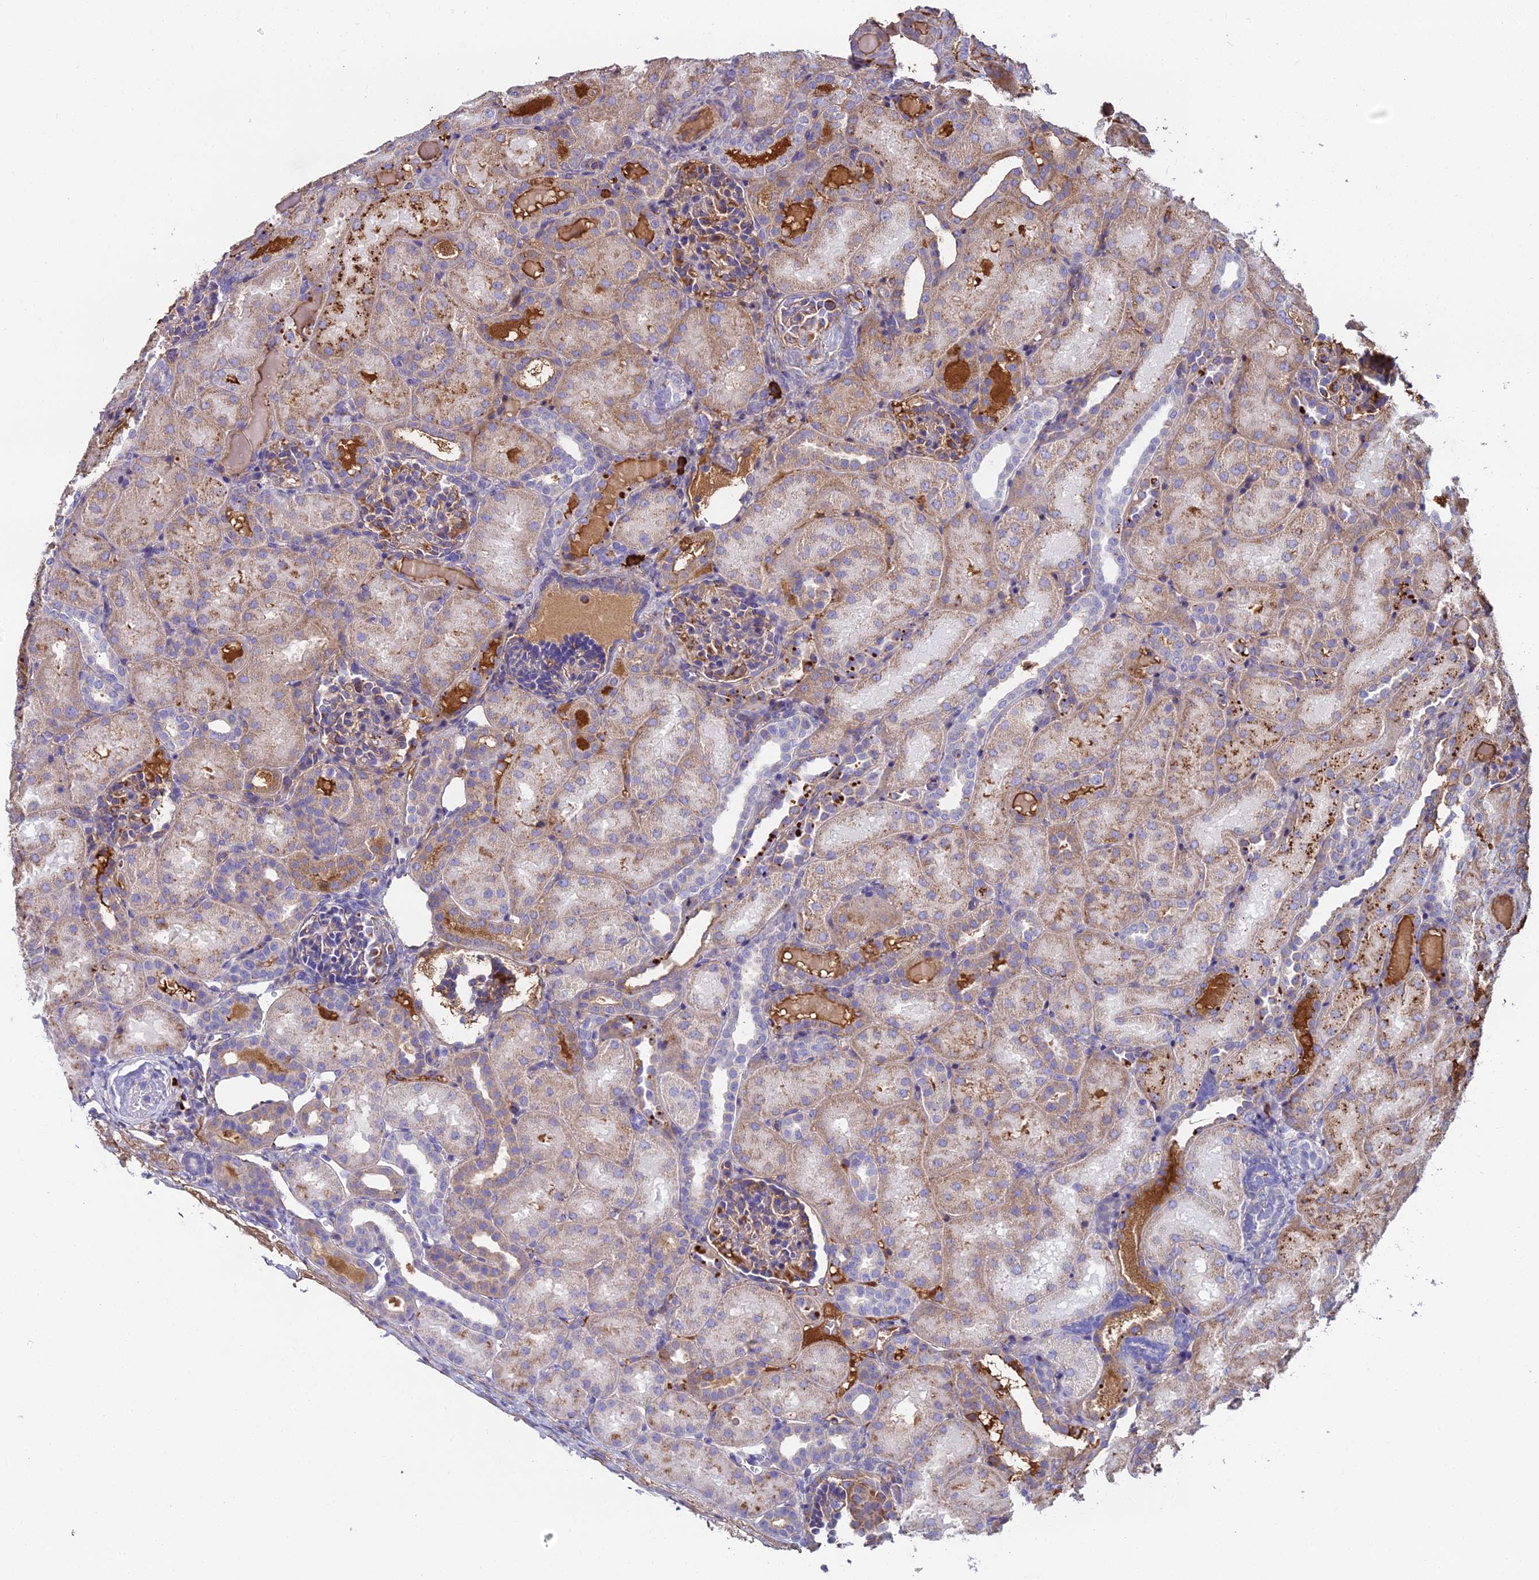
{"staining": {"intensity": "moderate", "quantity": "<25%", "location": "cytoplasmic/membranous"}, "tissue": "kidney", "cell_type": "Cells in glomeruli", "image_type": "normal", "snomed": [{"axis": "morphology", "description": "Normal tissue, NOS"}, {"axis": "topography", "description": "Kidney"}], "caption": "Immunohistochemistry staining of unremarkable kidney, which displays low levels of moderate cytoplasmic/membranous positivity in approximately <25% of cells in glomeruli indicating moderate cytoplasmic/membranous protein staining. The staining was performed using DAB (3,3'-diaminobenzidine) (brown) for protein detection and nuclei were counterstained in hematoxylin (blue).", "gene": "BEX4", "patient": {"sex": "male", "age": 1}}